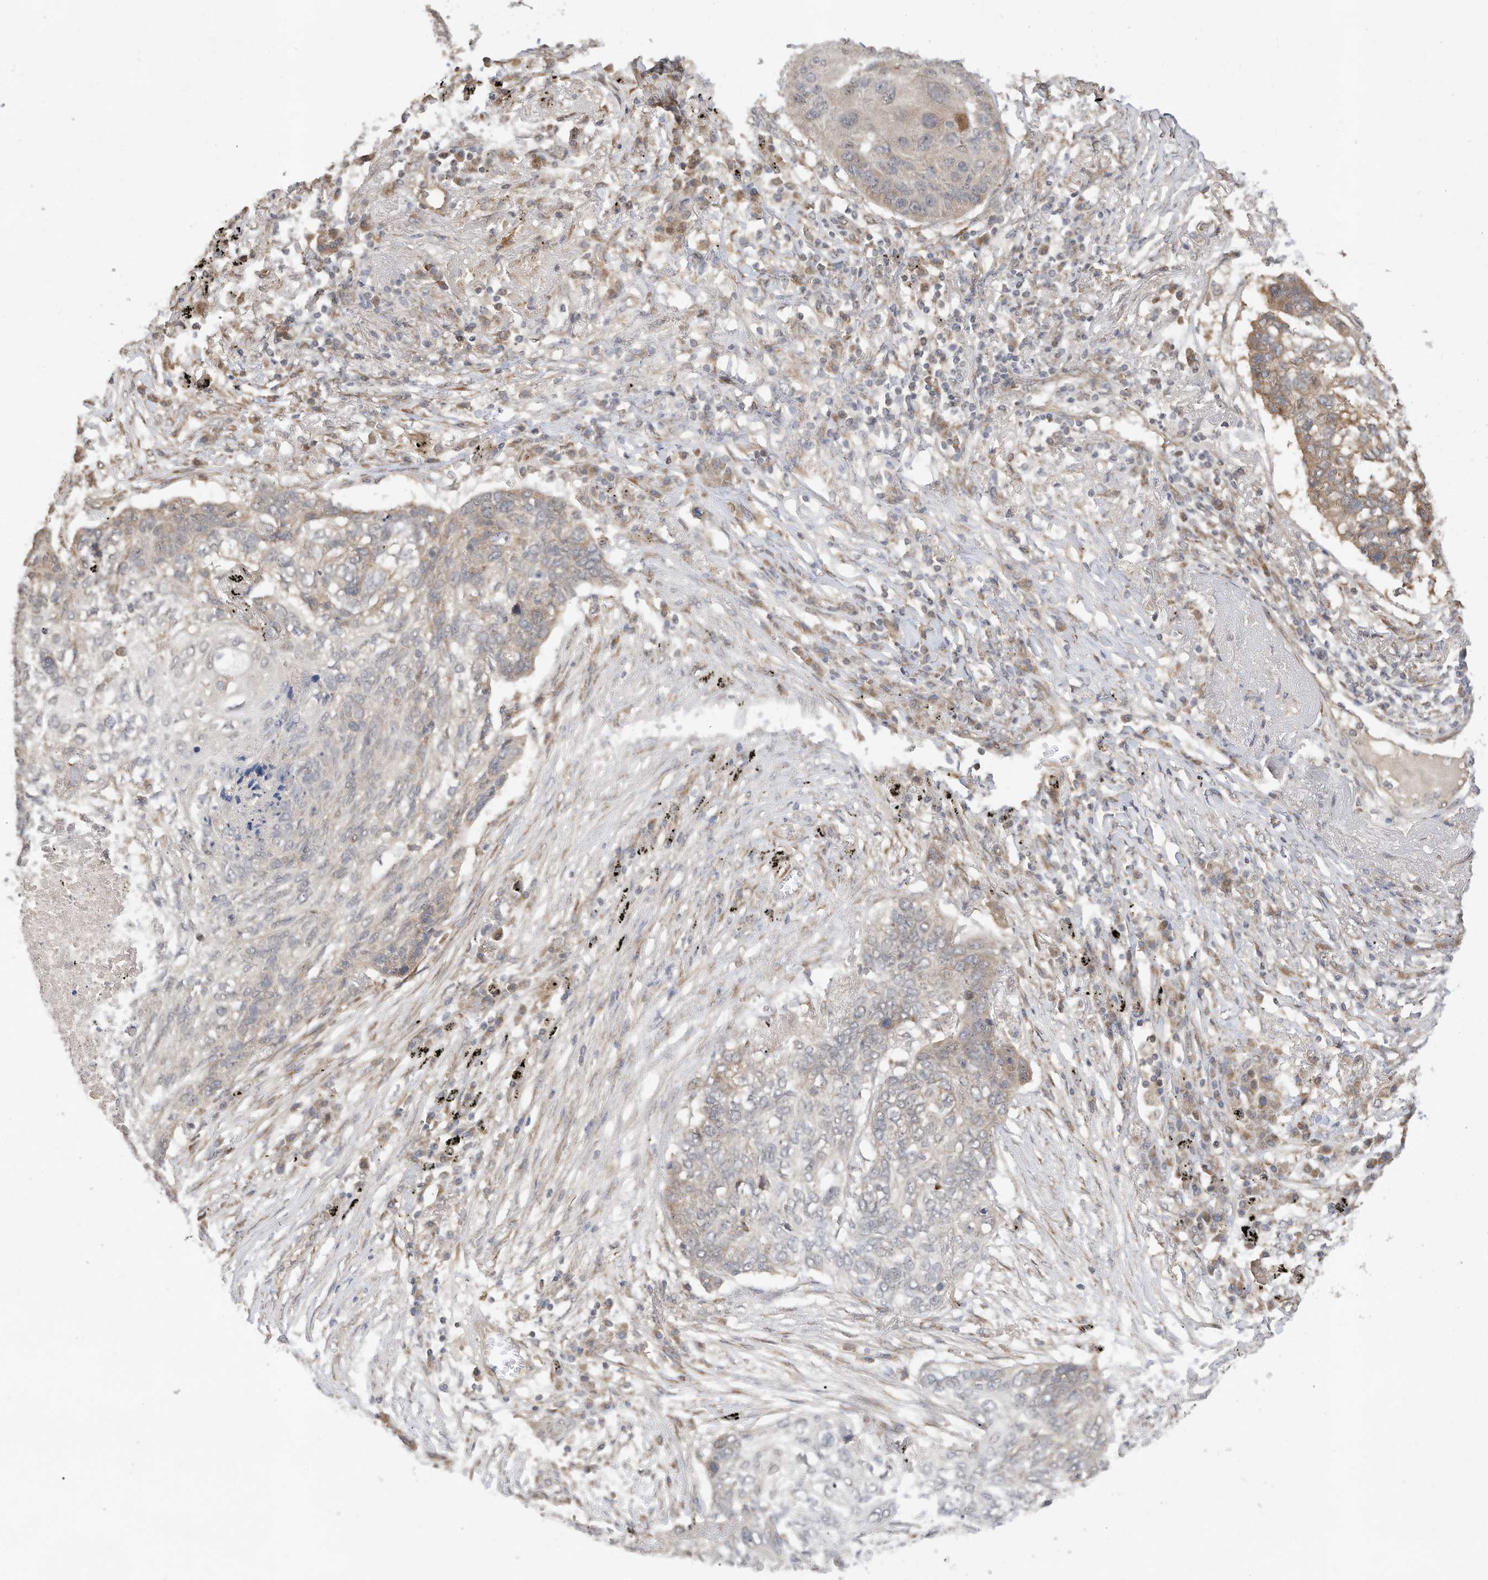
{"staining": {"intensity": "moderate", "quantity": "<25%", "location": "cytoplasmic/membranous"}, "tissue": "lung cancer", "cell_type": "Tumor cells", "image_type": "cancer", "snomed": [{"axis": "morphology", "description": "Squamous cell carcinoma, NOS"}, {"axis": "topography", "description": "Lung"}], "caption": "There is low levels of moderate cytoplasmic/membranous staining in tumor cells of squamous cell carcinoma (lung), as demonstrated by immunohistochemical staining (brown color).", "gene": "CAGE1", "patient": {"sex": "female", "age": 63}}